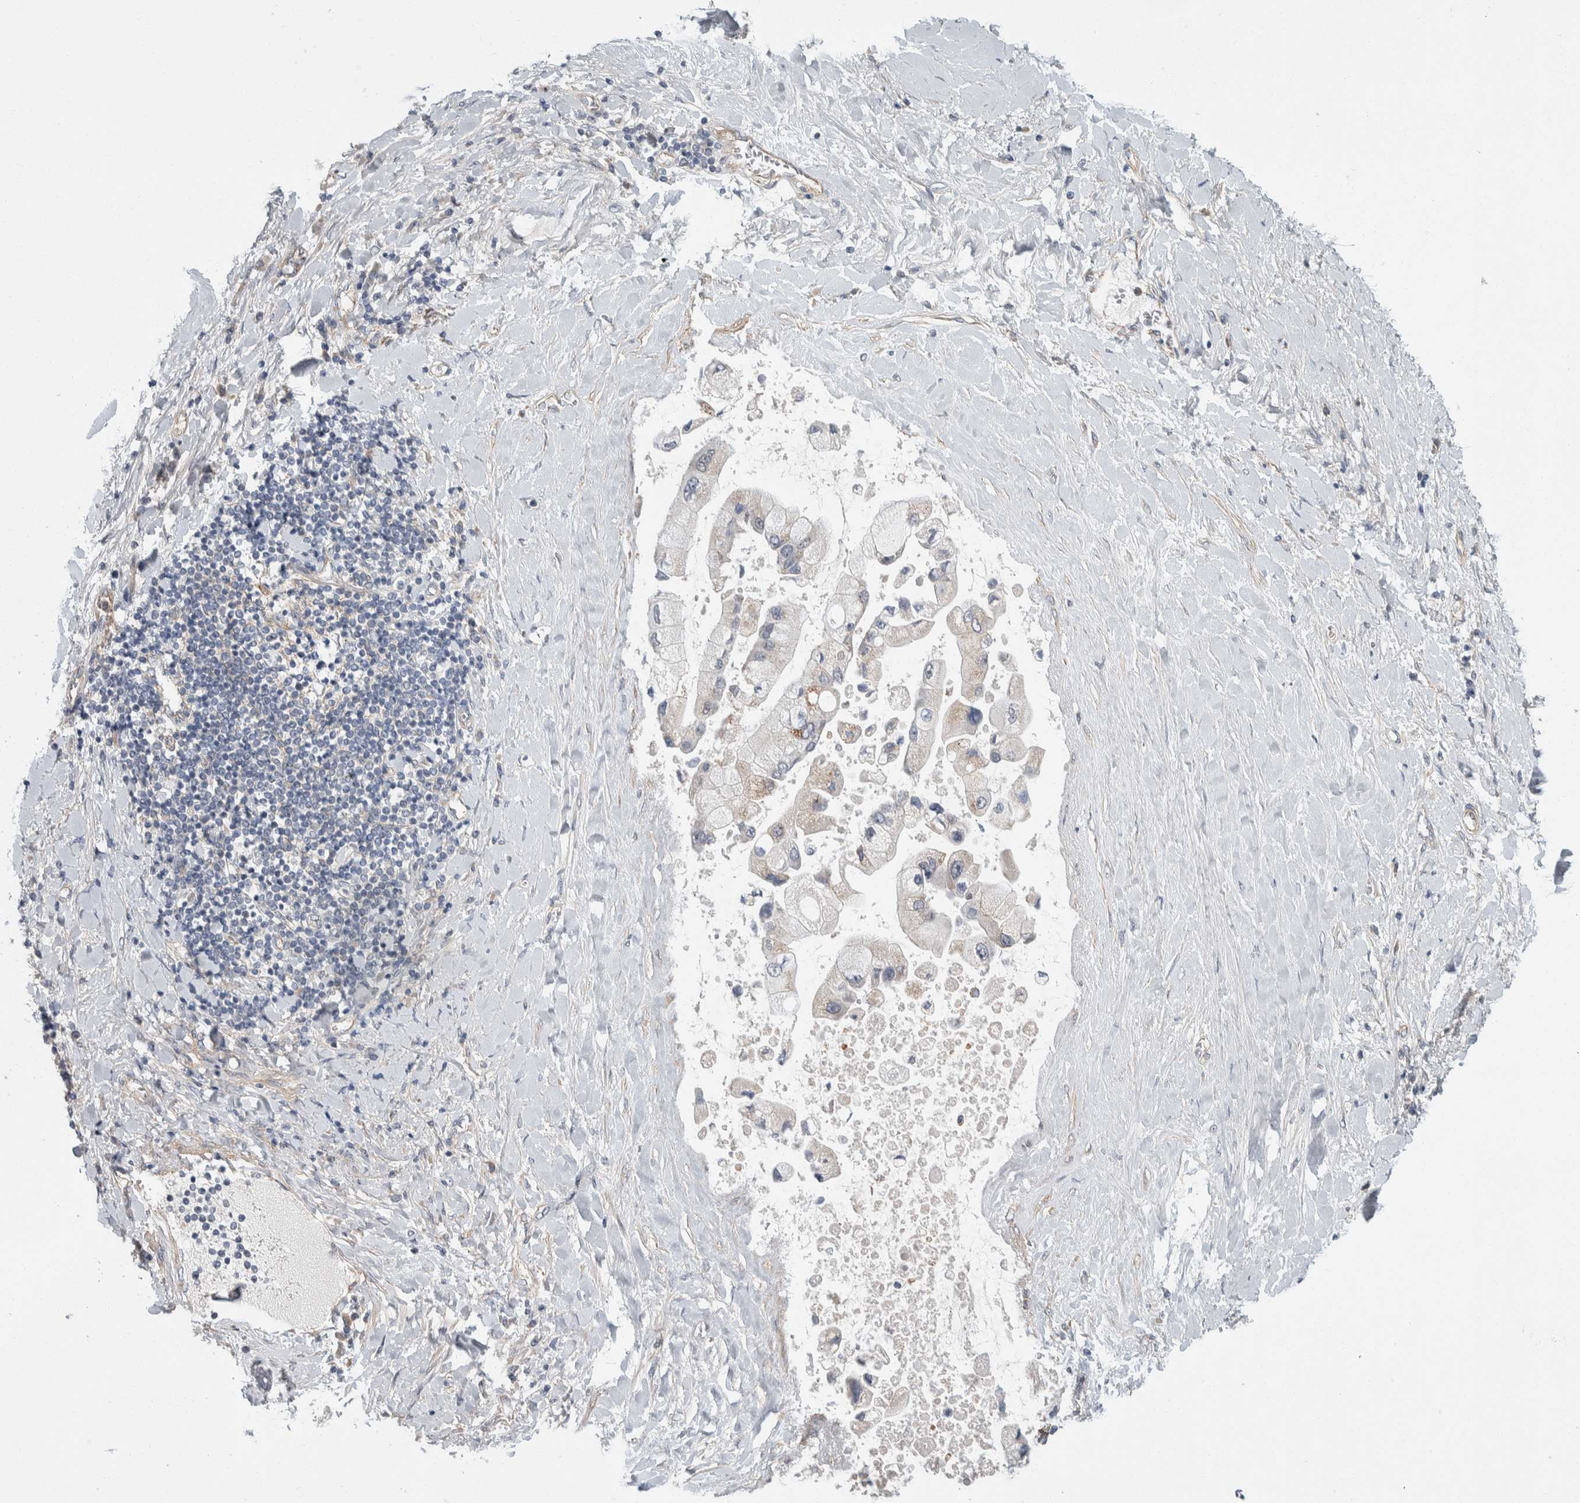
{"staining": {"intensity": "weak", "quantity": "<25%", "location": "cytoplasmic/membranous"}, "tissue": "liver cancer", "cell_type": "Tumor cells", "image_type": "cancer", "snomed": [{"axis": "morphology", "description": "Cholangiocarcinoma"}, {"axis": "topography", "description": "Liver"}], "caption": "The image demonstrates no significant positivity in tumor cells of cholangiocarcinoma (liver).", "gene": "KCNJ3", "patient": {"sex": "male", "age": 50}}